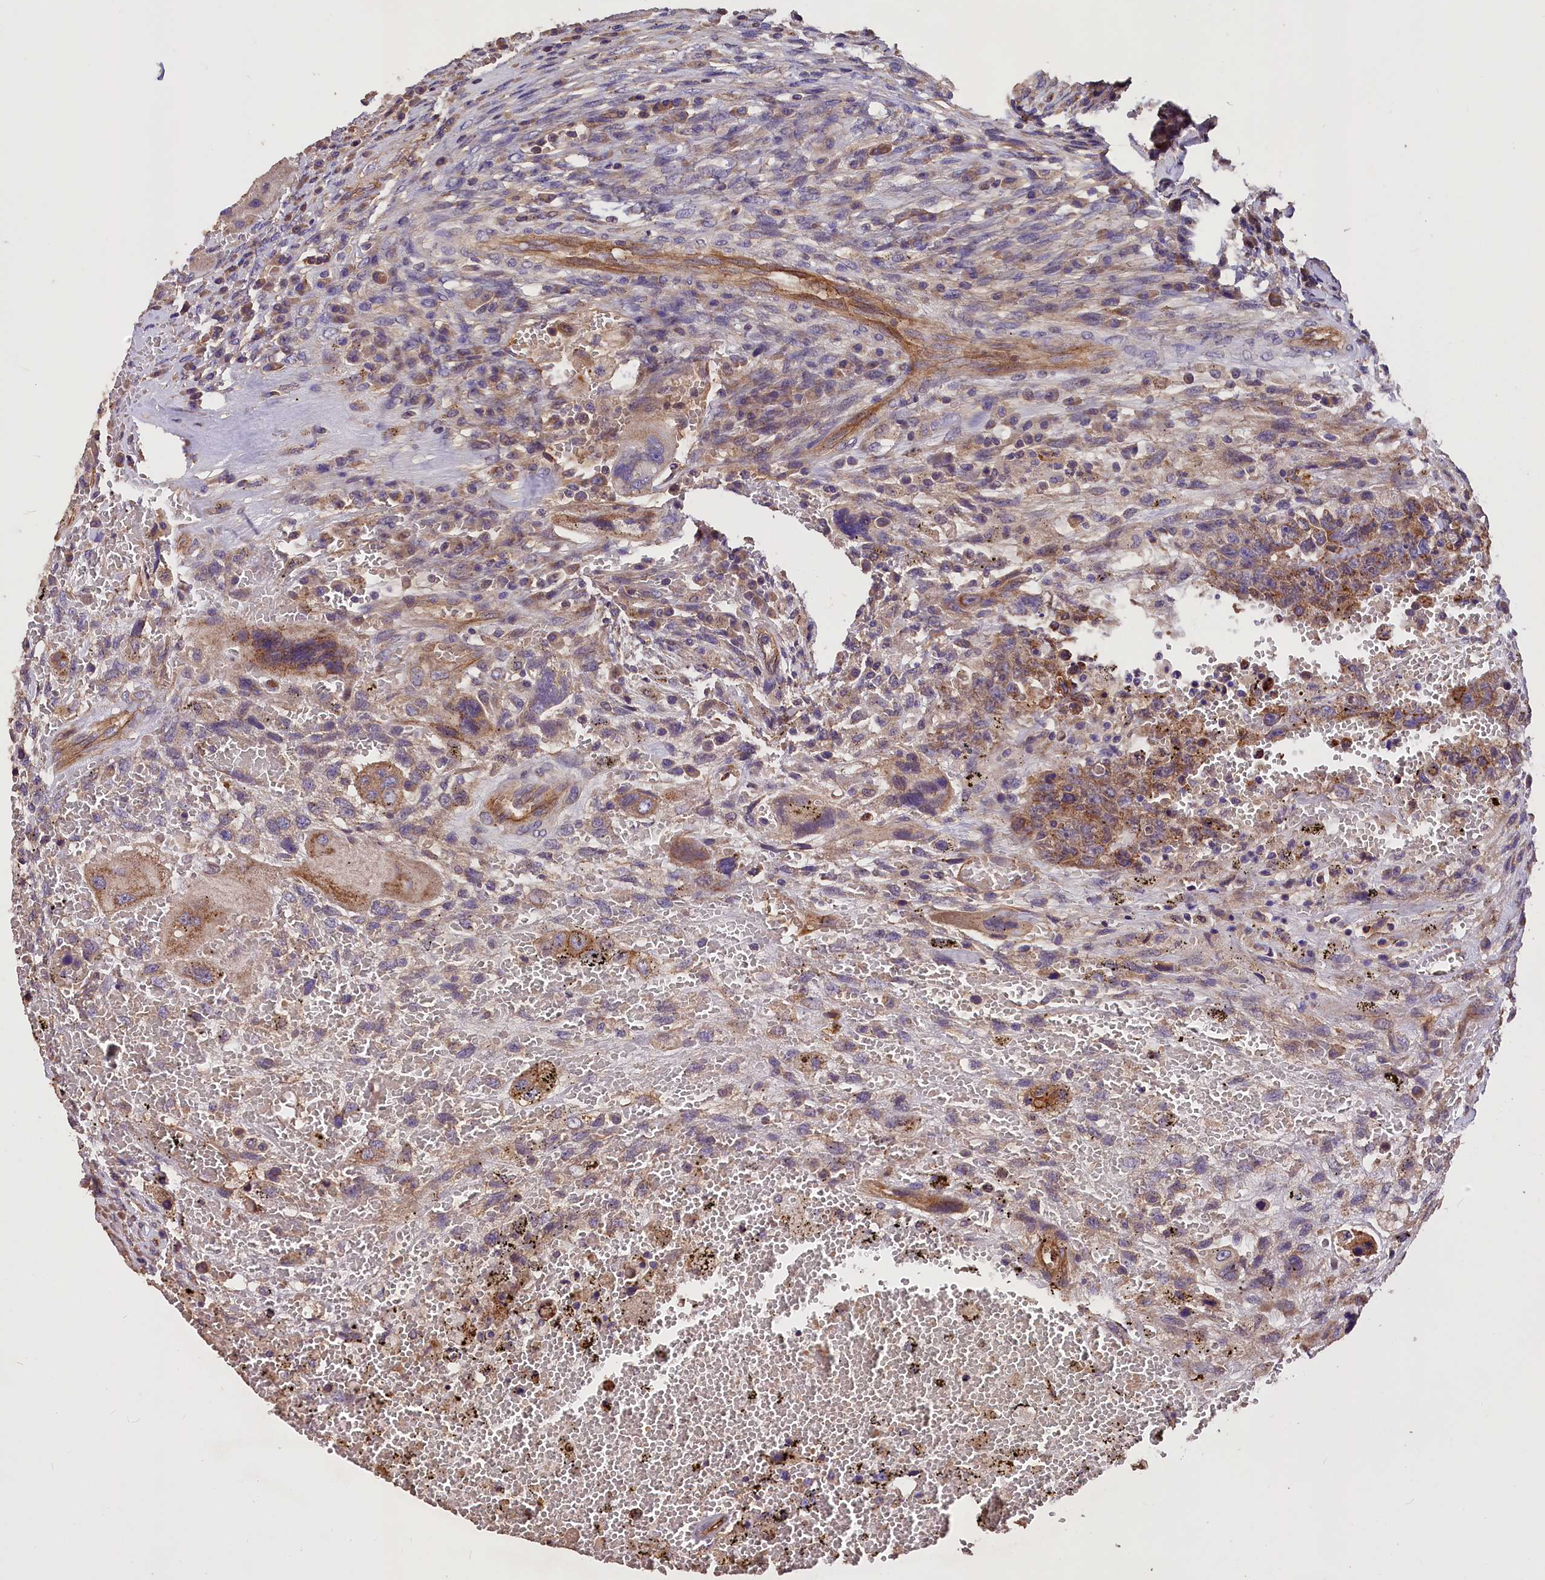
{"staining": {"intensity": "weak", "quantity": ">75%", "location": "cytoplasmic/membranous"}, "tissue": "testis cancer", "cell_type": "Tumor cells", "image_type": "cancer", "snomed": [{"axis": "morphology", "description": "Carcinoma, Embryonal, NOS"}, {"axis": "topography", "description": "Testis"}], "caption": "Immunohistochemical staining of human embryonal carcinoma (testis) shows weak cytoplasmic/membranous protein staining in about >75% of tumor cells.", "gene": "ERMARD", "patient": {"sex": "male", "age": 26}}